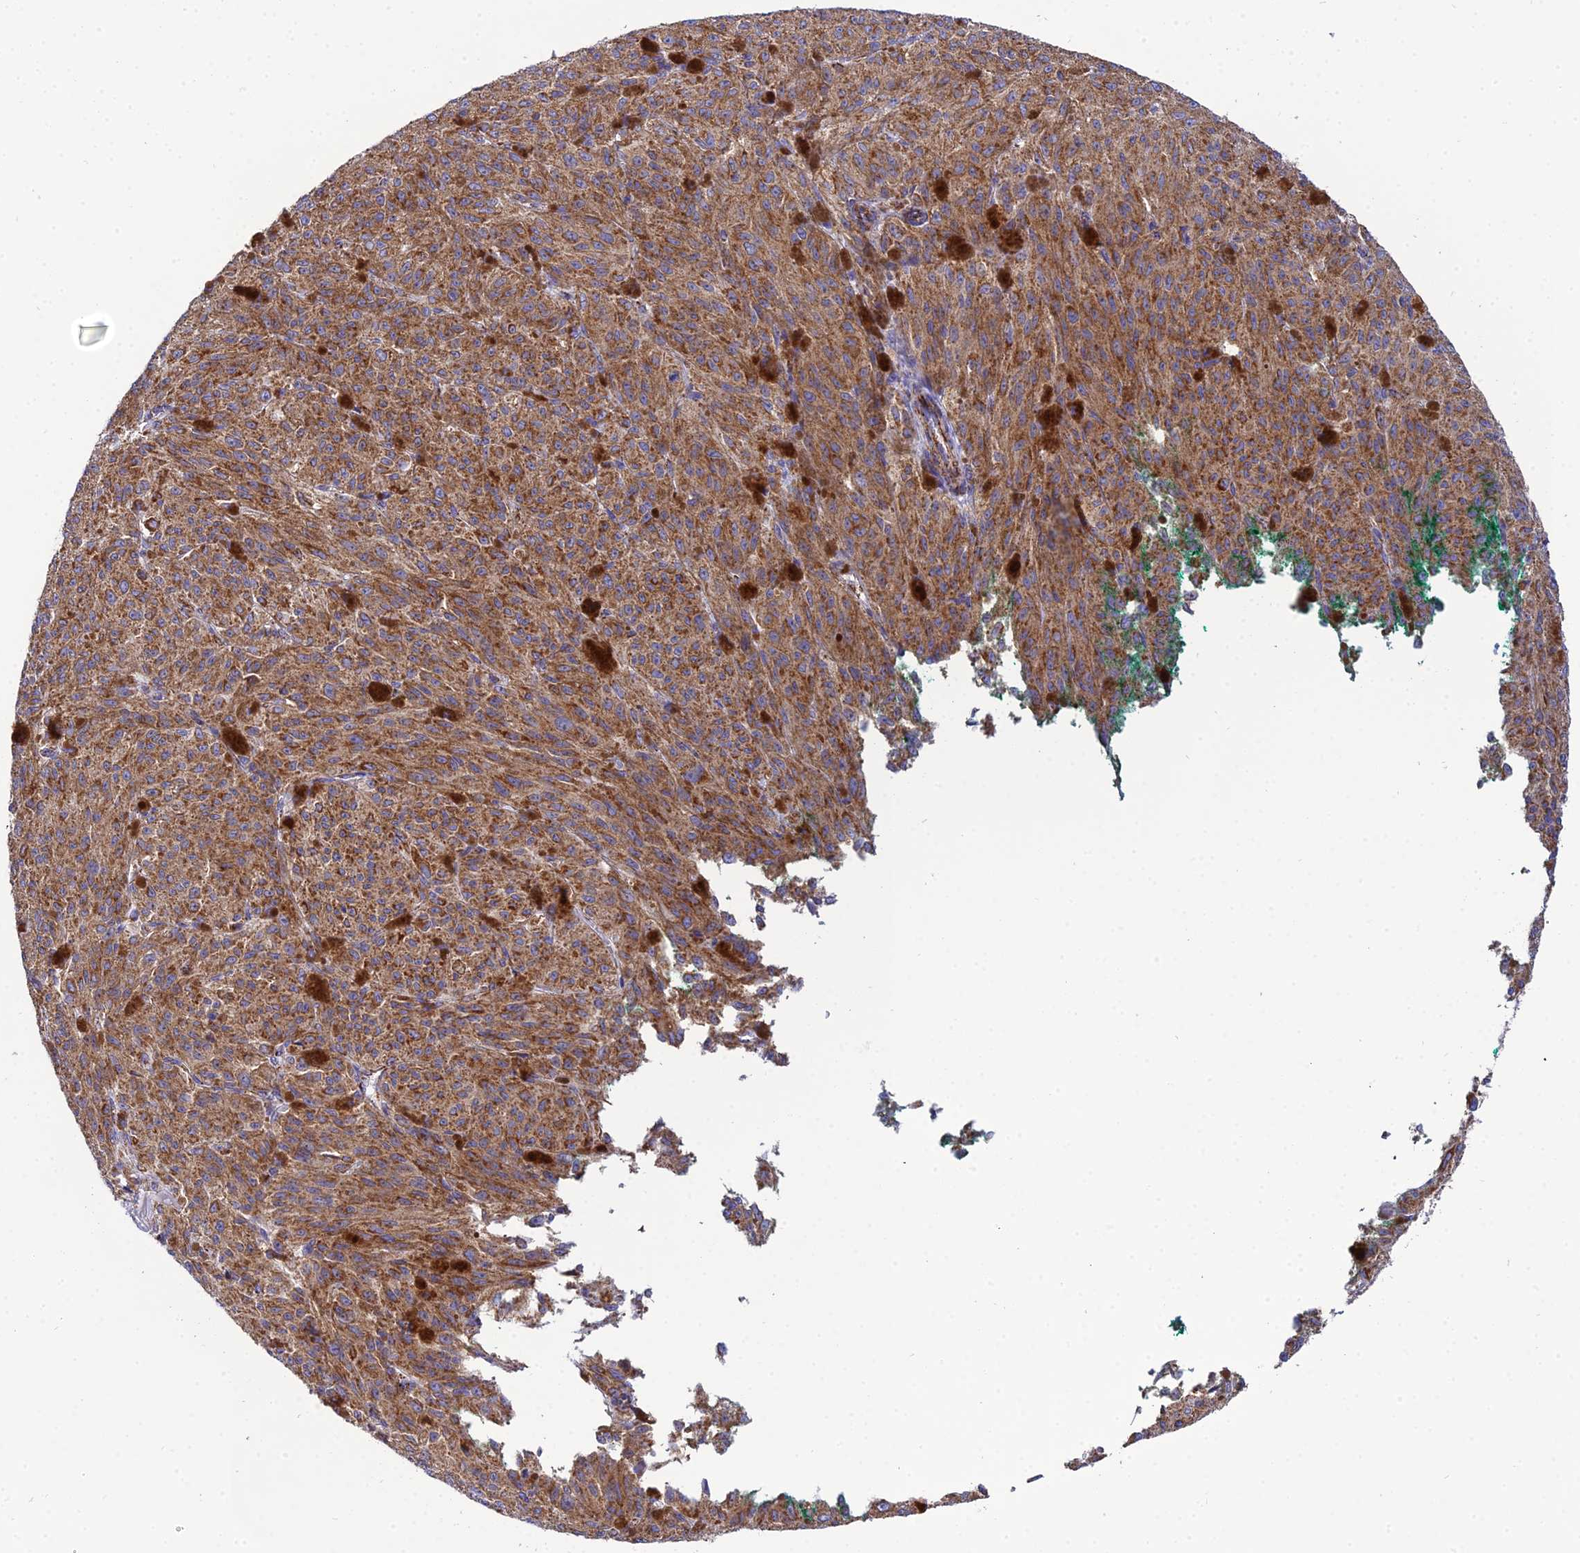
{"staining": {"intensity": "moderate", "quantity": ">75%", "location": "cytoplasmic/membranous"}, "tissue": "melanoma", "cell_type": "Tumor cells", "image_type": "cancer", "snomed": [{"axis": "morphology", "description": "Malignant melanoma, NOS"}, {"axis": "topography", "description": "Skin"}], "caption": "Brown immunohistochemical staining in human malignant melanoma displays moderate cytoplasmic/membranous expression in approximately >75% of tumor cells.", "gene": "NIPSNAP3A", "patient": {"sex": "female", "age": 52}}